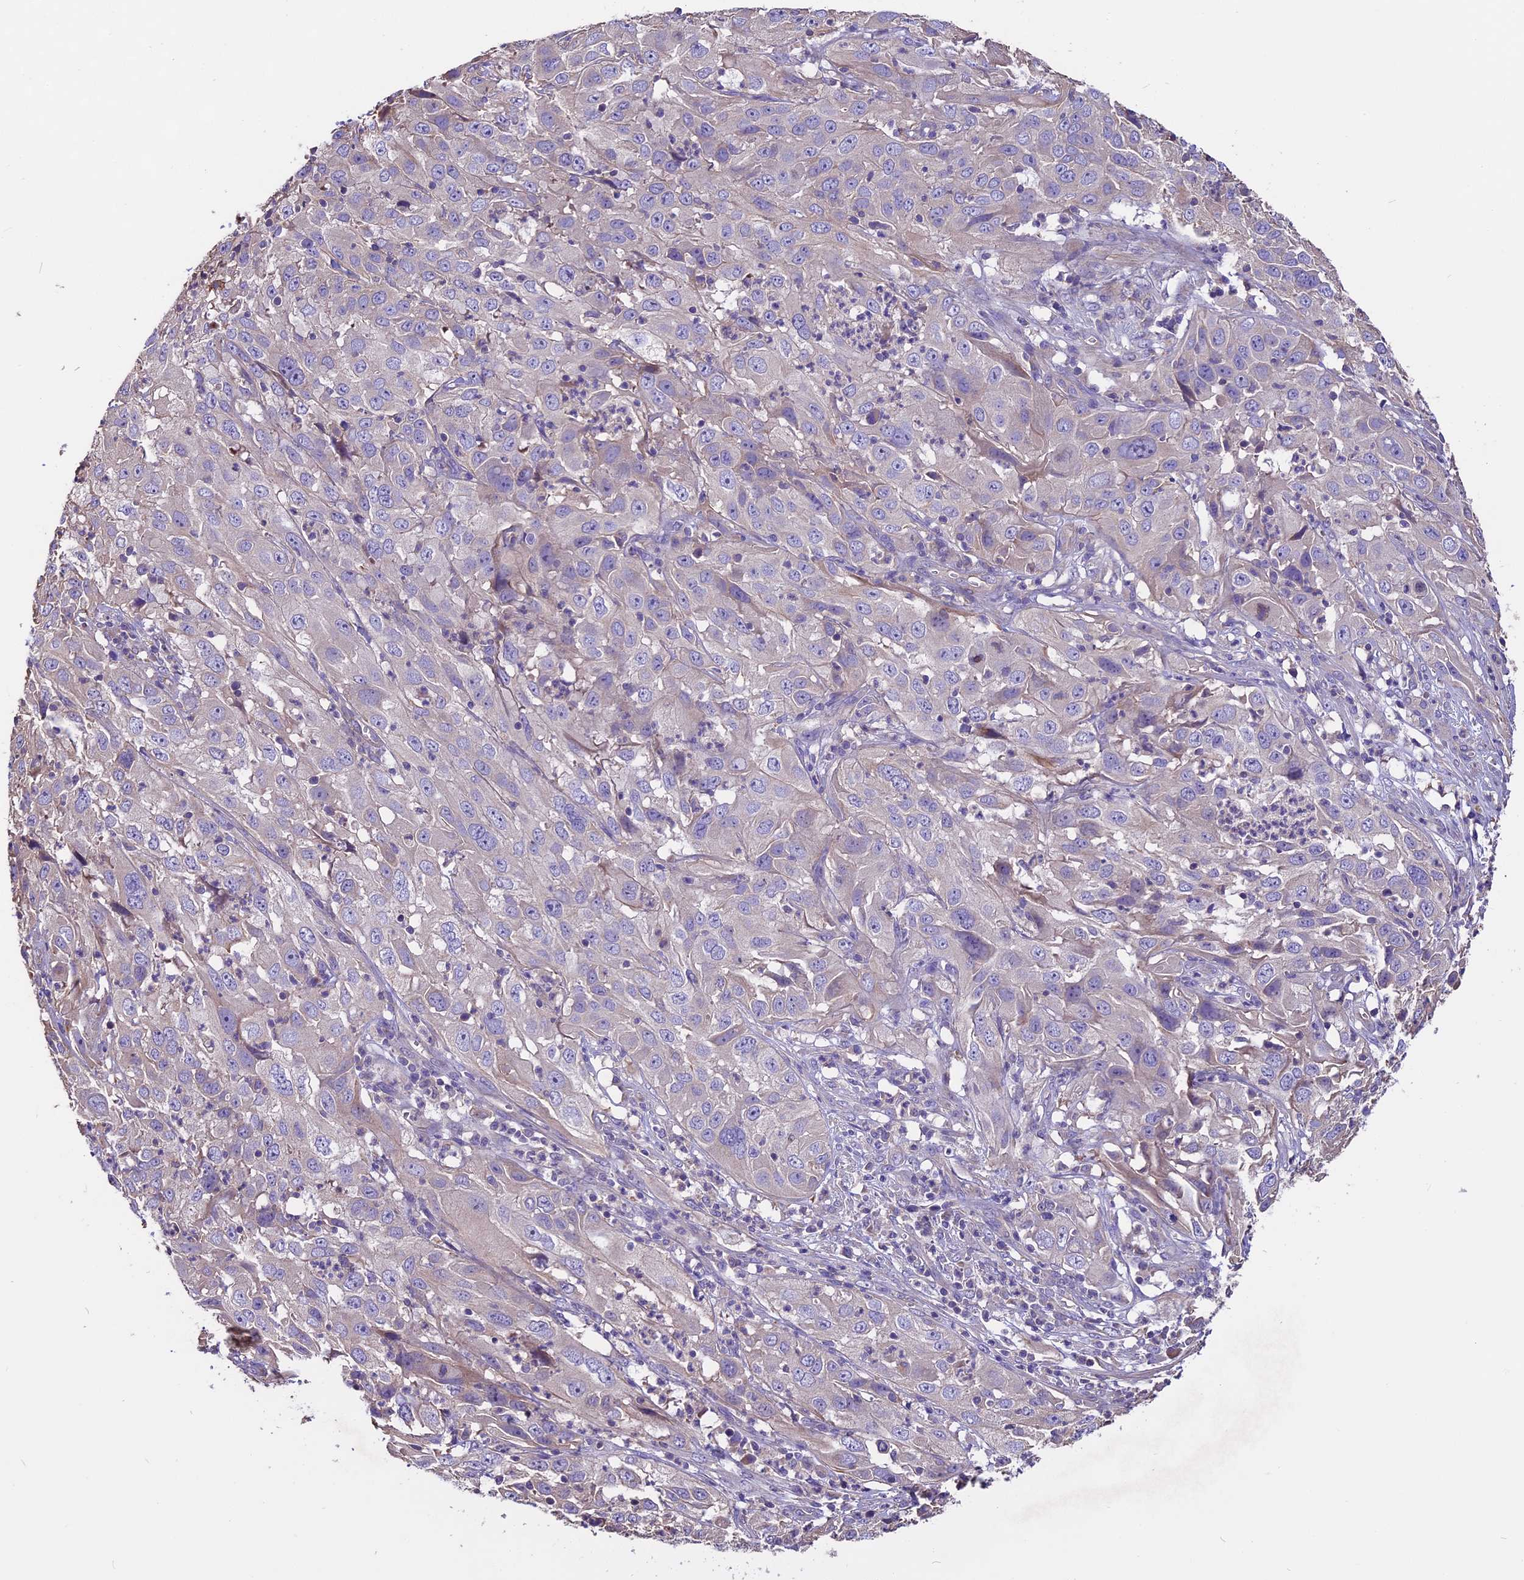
{"staining": {"intensity": "weak", "quantity": "<25%", "location": "cytoplasmic/membranous"}, "tissue": "cervical cancer", "cell_type": "Tumor cells", "image_type": "cancer", "snomed": [{"axis": "morphology", "description": "Squamous cell carcinoma, NOS"}, {"axis": "topography", "description": "Cervix"}], "caption": "IHC of cervical cancer displays no expression in tumor cells.", "gene": "ANO3", "patient": {"sex": "female", "age": 32}}